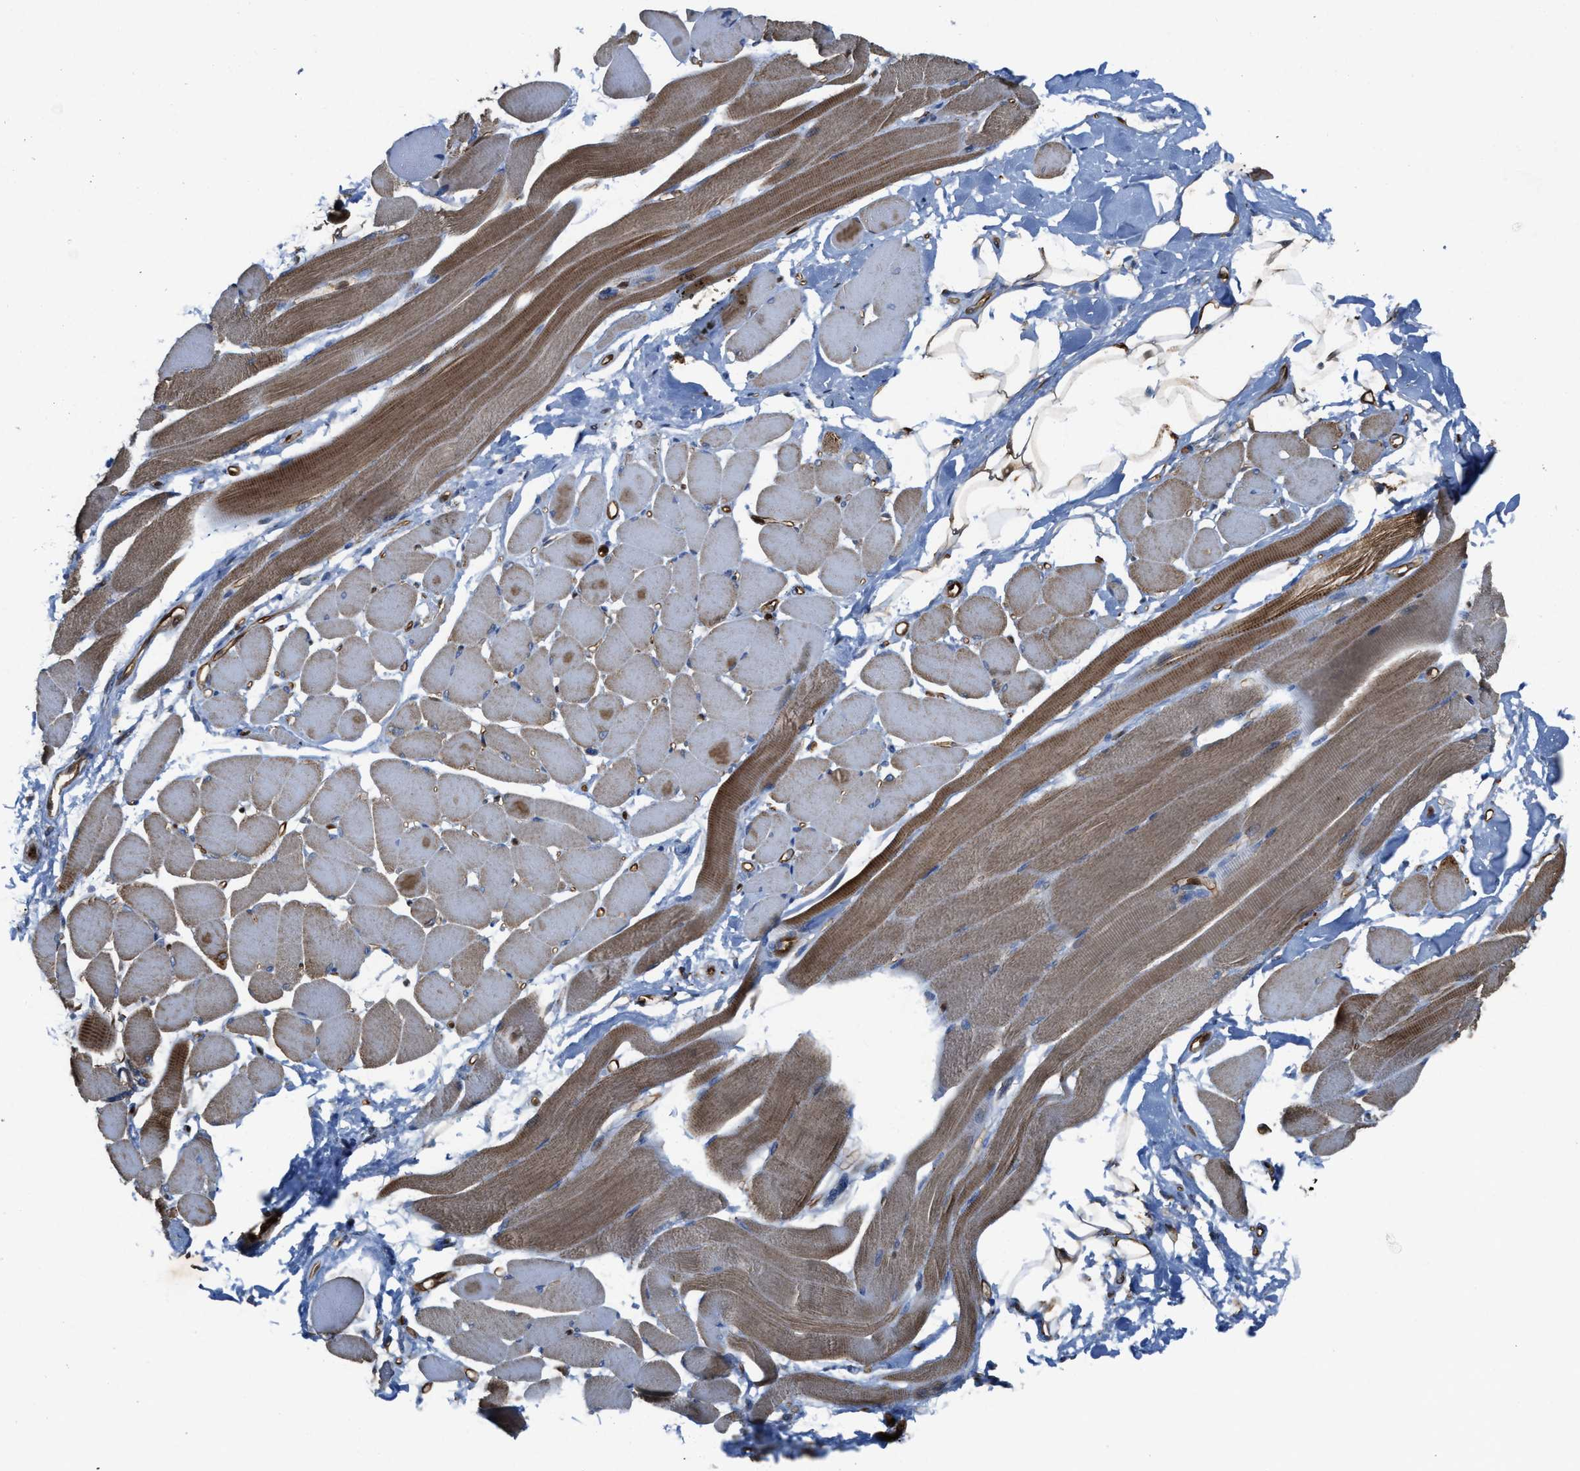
{"staining": {"intensity": "moderate", "quantity": ">75%", "location": "cytoplasmic/membranous"}, "tissue": "skeletal muscle", "cell_type": "Myocytes", "image_type": "normal", "snomed": [{"axis": "morphology", "description": "Normal tissue, NOS"}, {"axis": "topography", "description": "Skeletal muscle"}, {"axis": "topography", "description": "Peripheral nerve tissue"}], "caption": "Immunohistochemistry (IHC) micrograph of normal skeletal muscle: human skeletal muscle stained using immunohistochemistry shows medium levels of moderate protein expression localized specifically in the cytoplasmic/membranous of myocytes, appearing as a cytoplasmic/membranous brown color.", "gene": "ASS1", "patient": {"sex": "female", "age": 84}}